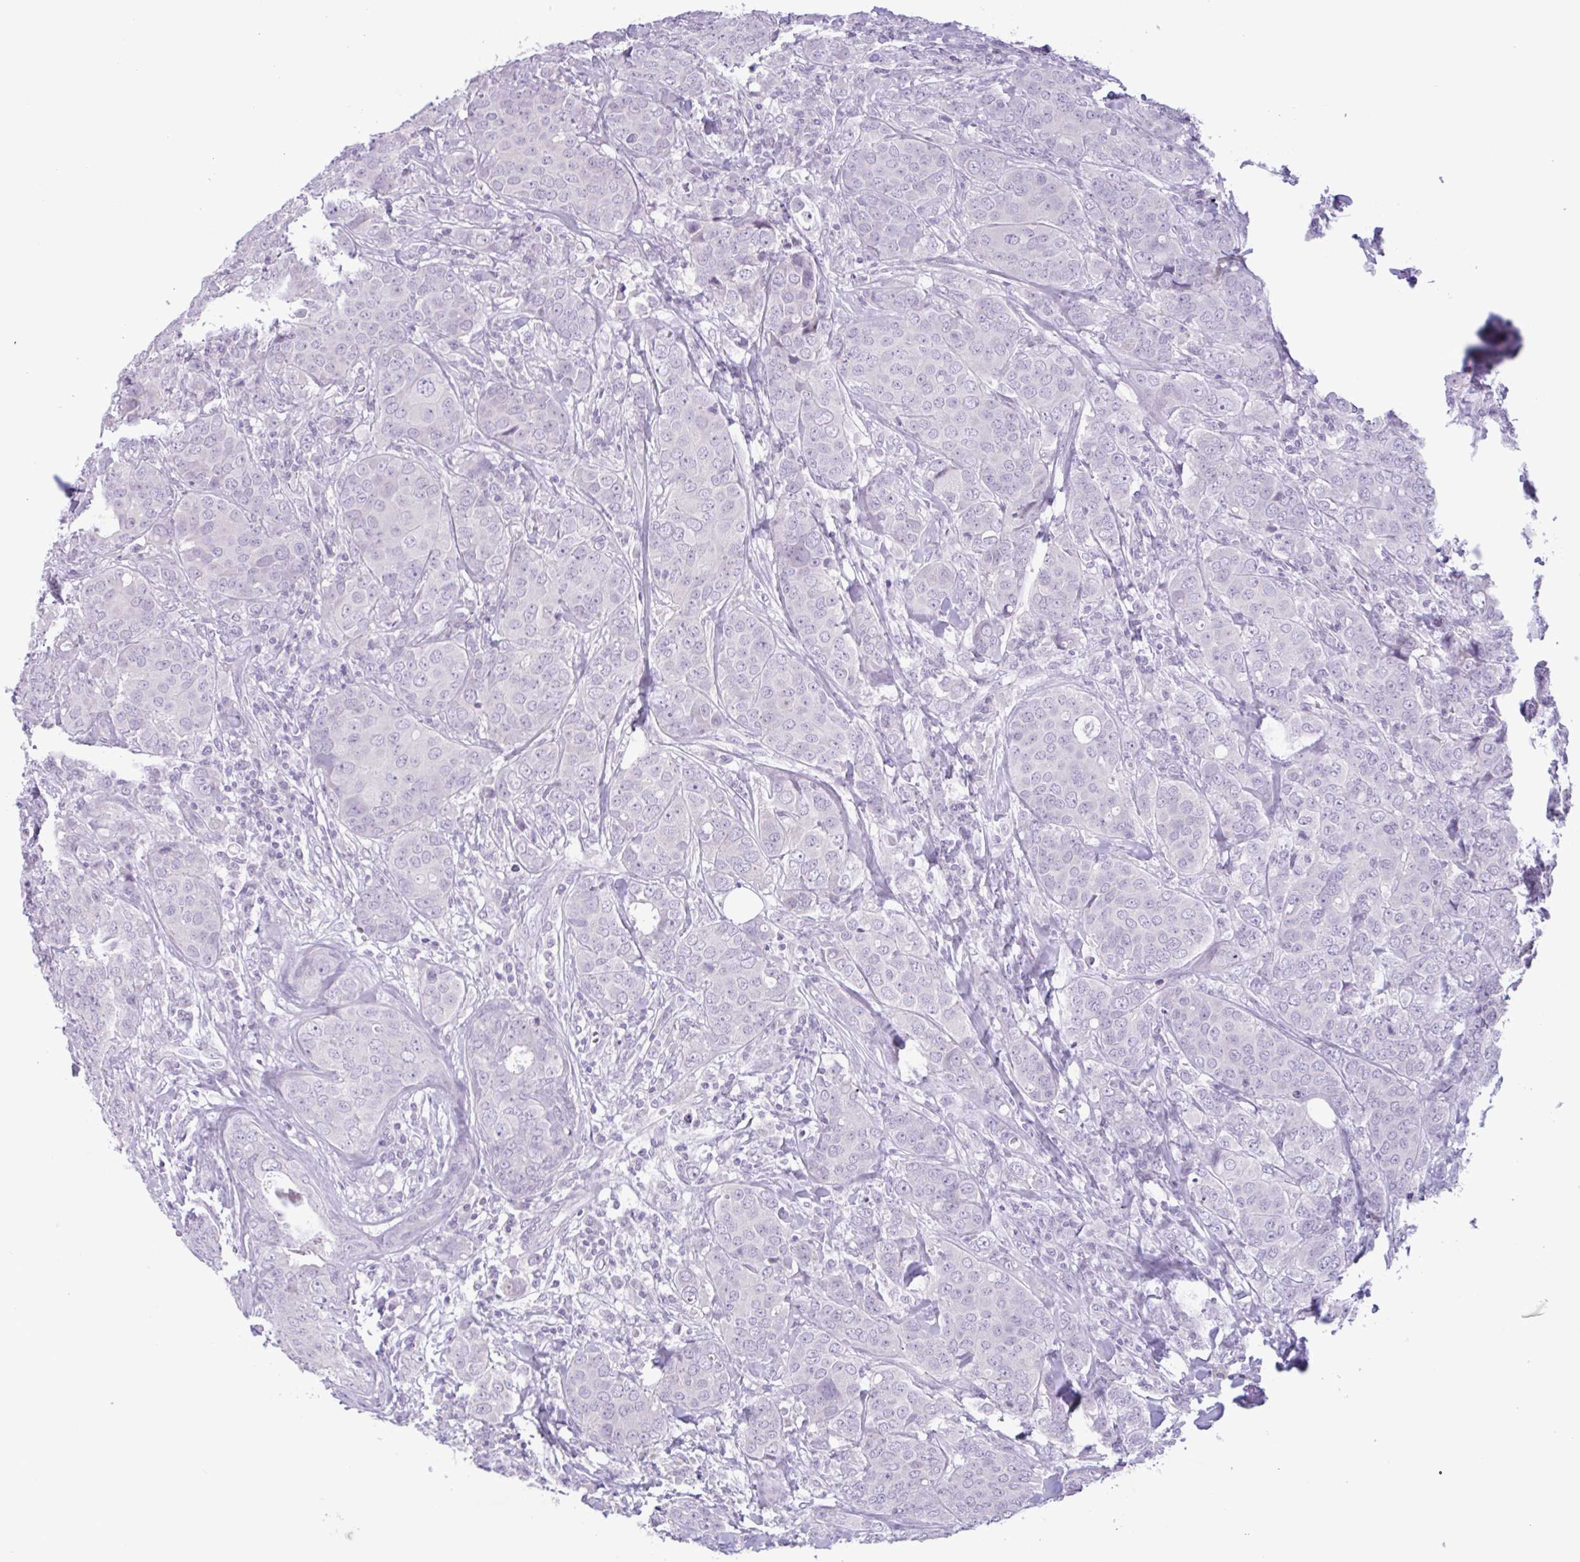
{"staining": {"intensity": "negative", "quantity": "none", "location": "none"}, "tissue": "breast cancer", "cell_type": "Tumor cells", "image_type": "cancer", "snomed": [{"axis": "morphology", "description": "Duct carcinoma"}, {"axis": "topography", "description": "Breast"}], "caption": "Breast cancer stained for a protein using immunohistochemistry (IHC) exhibits no staining tumor cells.", "gene": "CTSE", "patient": {"sex": "female", "age": 43}}